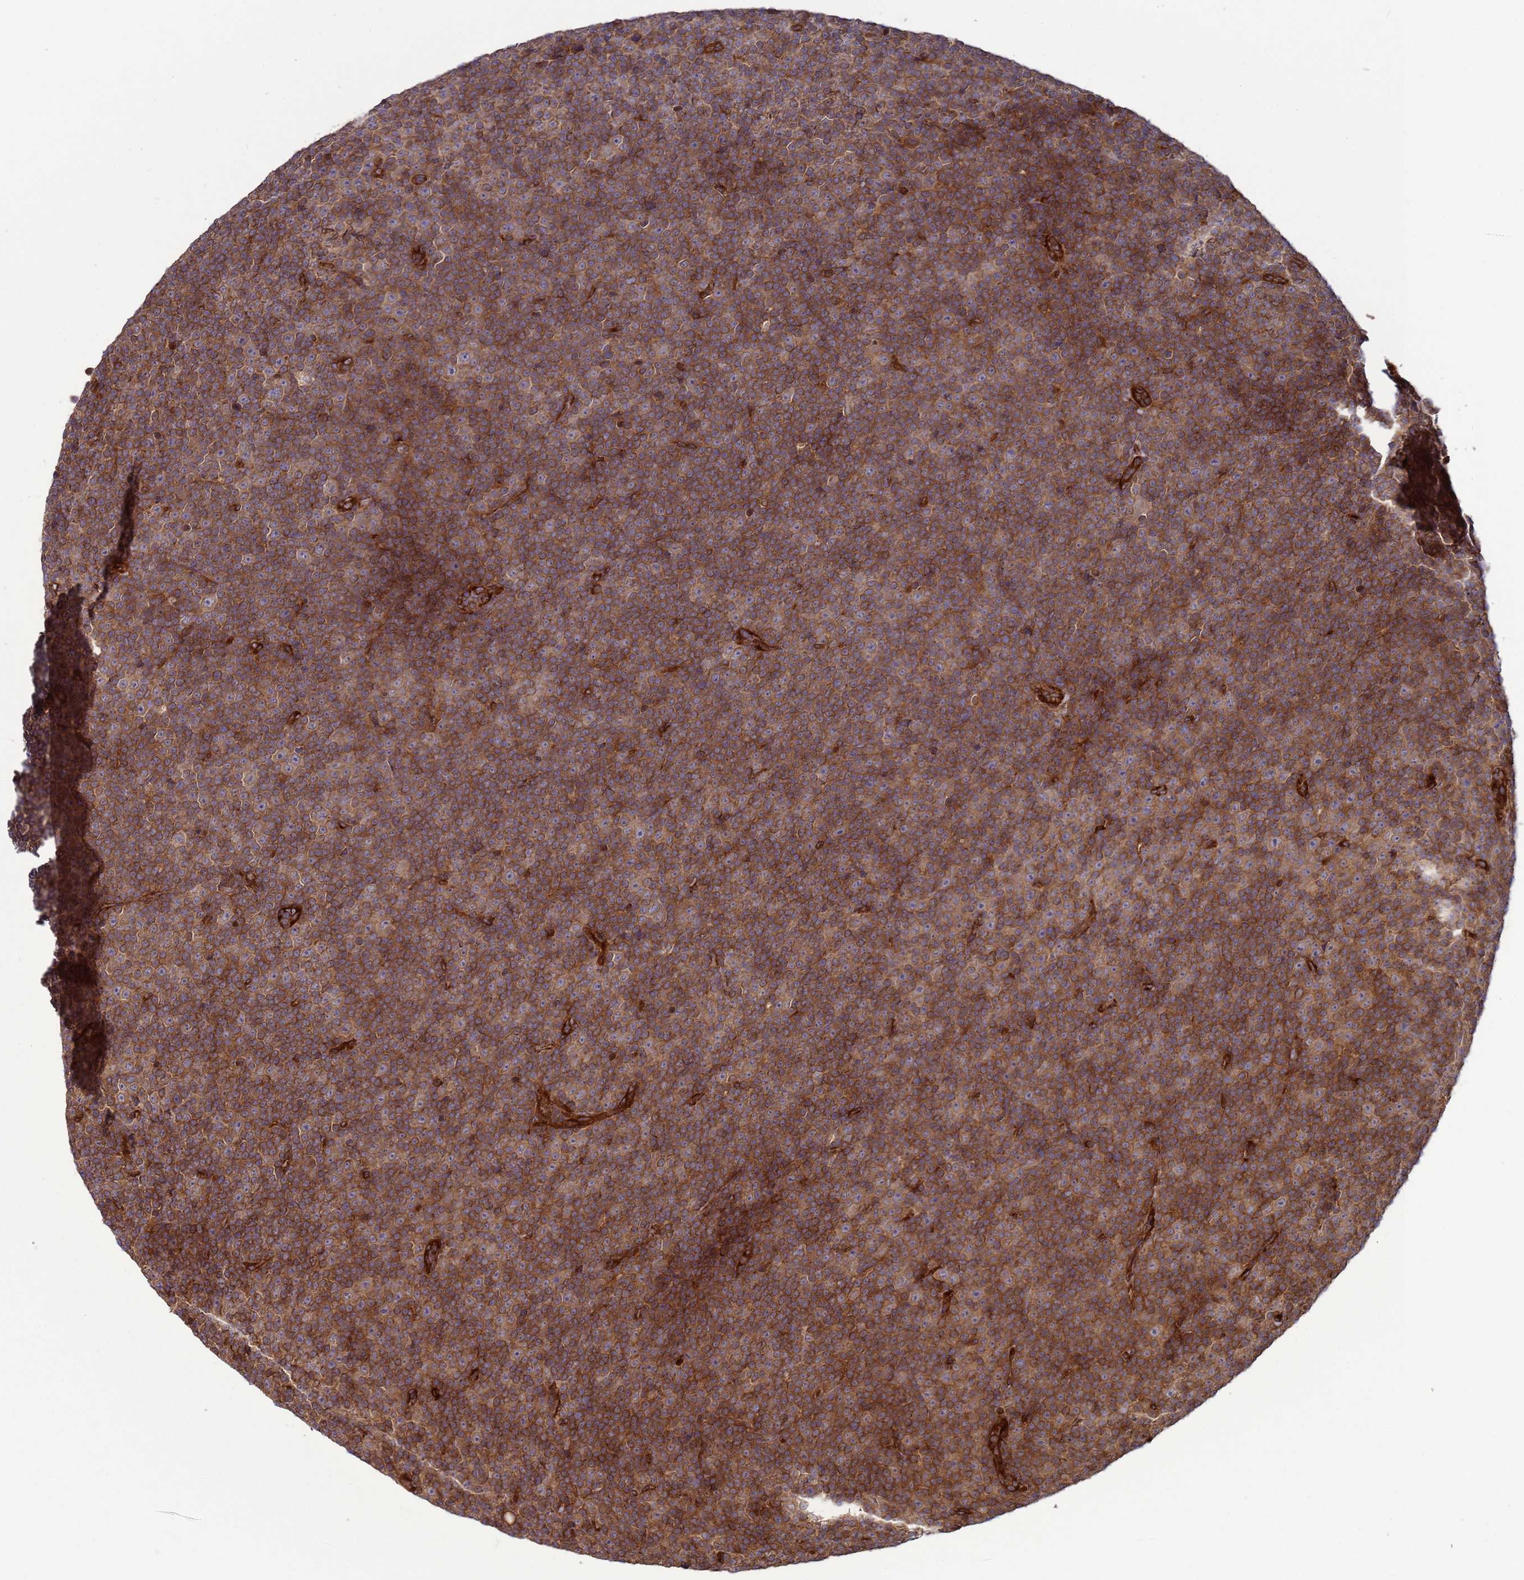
{"staining": {"intensity": "moderate", "quantity": ">75%", "location": "cytoplasmic/membranous"}, "tissue": "lymphoma", "cell_type": "Tumor cells", "image_type": "cancer", "snomed": [{"axis": "morphology", "description": "Malignant lymphoma, non-Hodgkin's type, Low grade"}, {"axis": "topography", "description": "Lymph node"}], "caption": "Immunohistochemistry (DAB) staining of human low-grade malignant lymphoma, non-Hodgkin's type exhibits moderate cytoplasmic/membranous protein positivity in about >75% of tumor cells. Nuclei are stained in blue.", "gene": "CNOT1", "patient": {"sex": "female", "age": 67}}